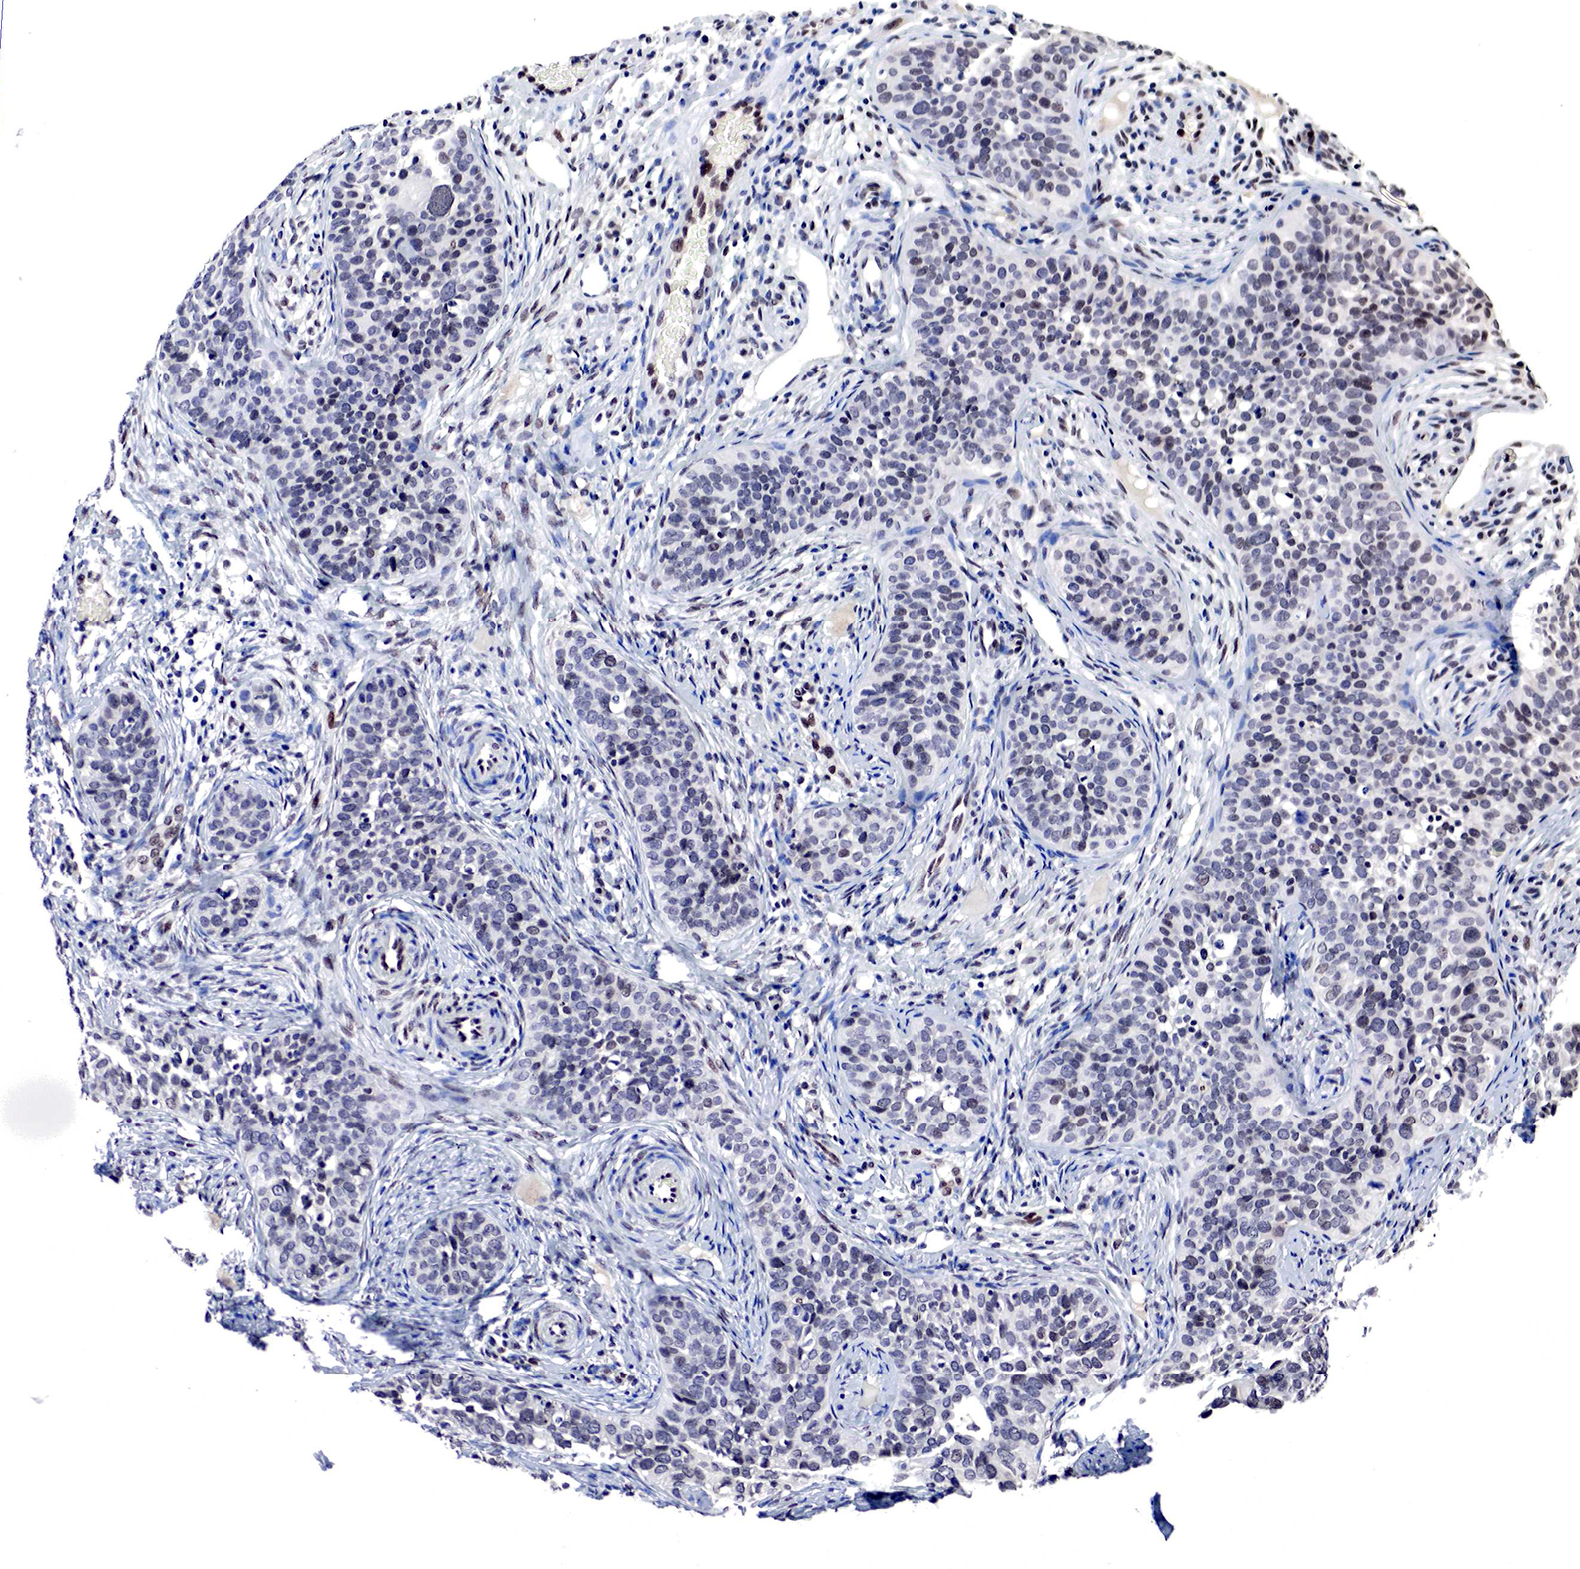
{"staining": {"intensity": "negative", "quantity": "none", "location": "none"}, "tissue": "cervical cancer", "cell_type": "Tumor cells", "image_type": "cancer", "snomed": [{"axis": "morphology", "description": "Squamous cell carcinoma, NOS"}, {"axis": "topography", "description": "Cervix"}], "caption": "There is no significant expression in tumor cells of squamous cell carcinoma (cervical).", "gene": "DACH2", "patient": {"sex": "female", "age": 31}}